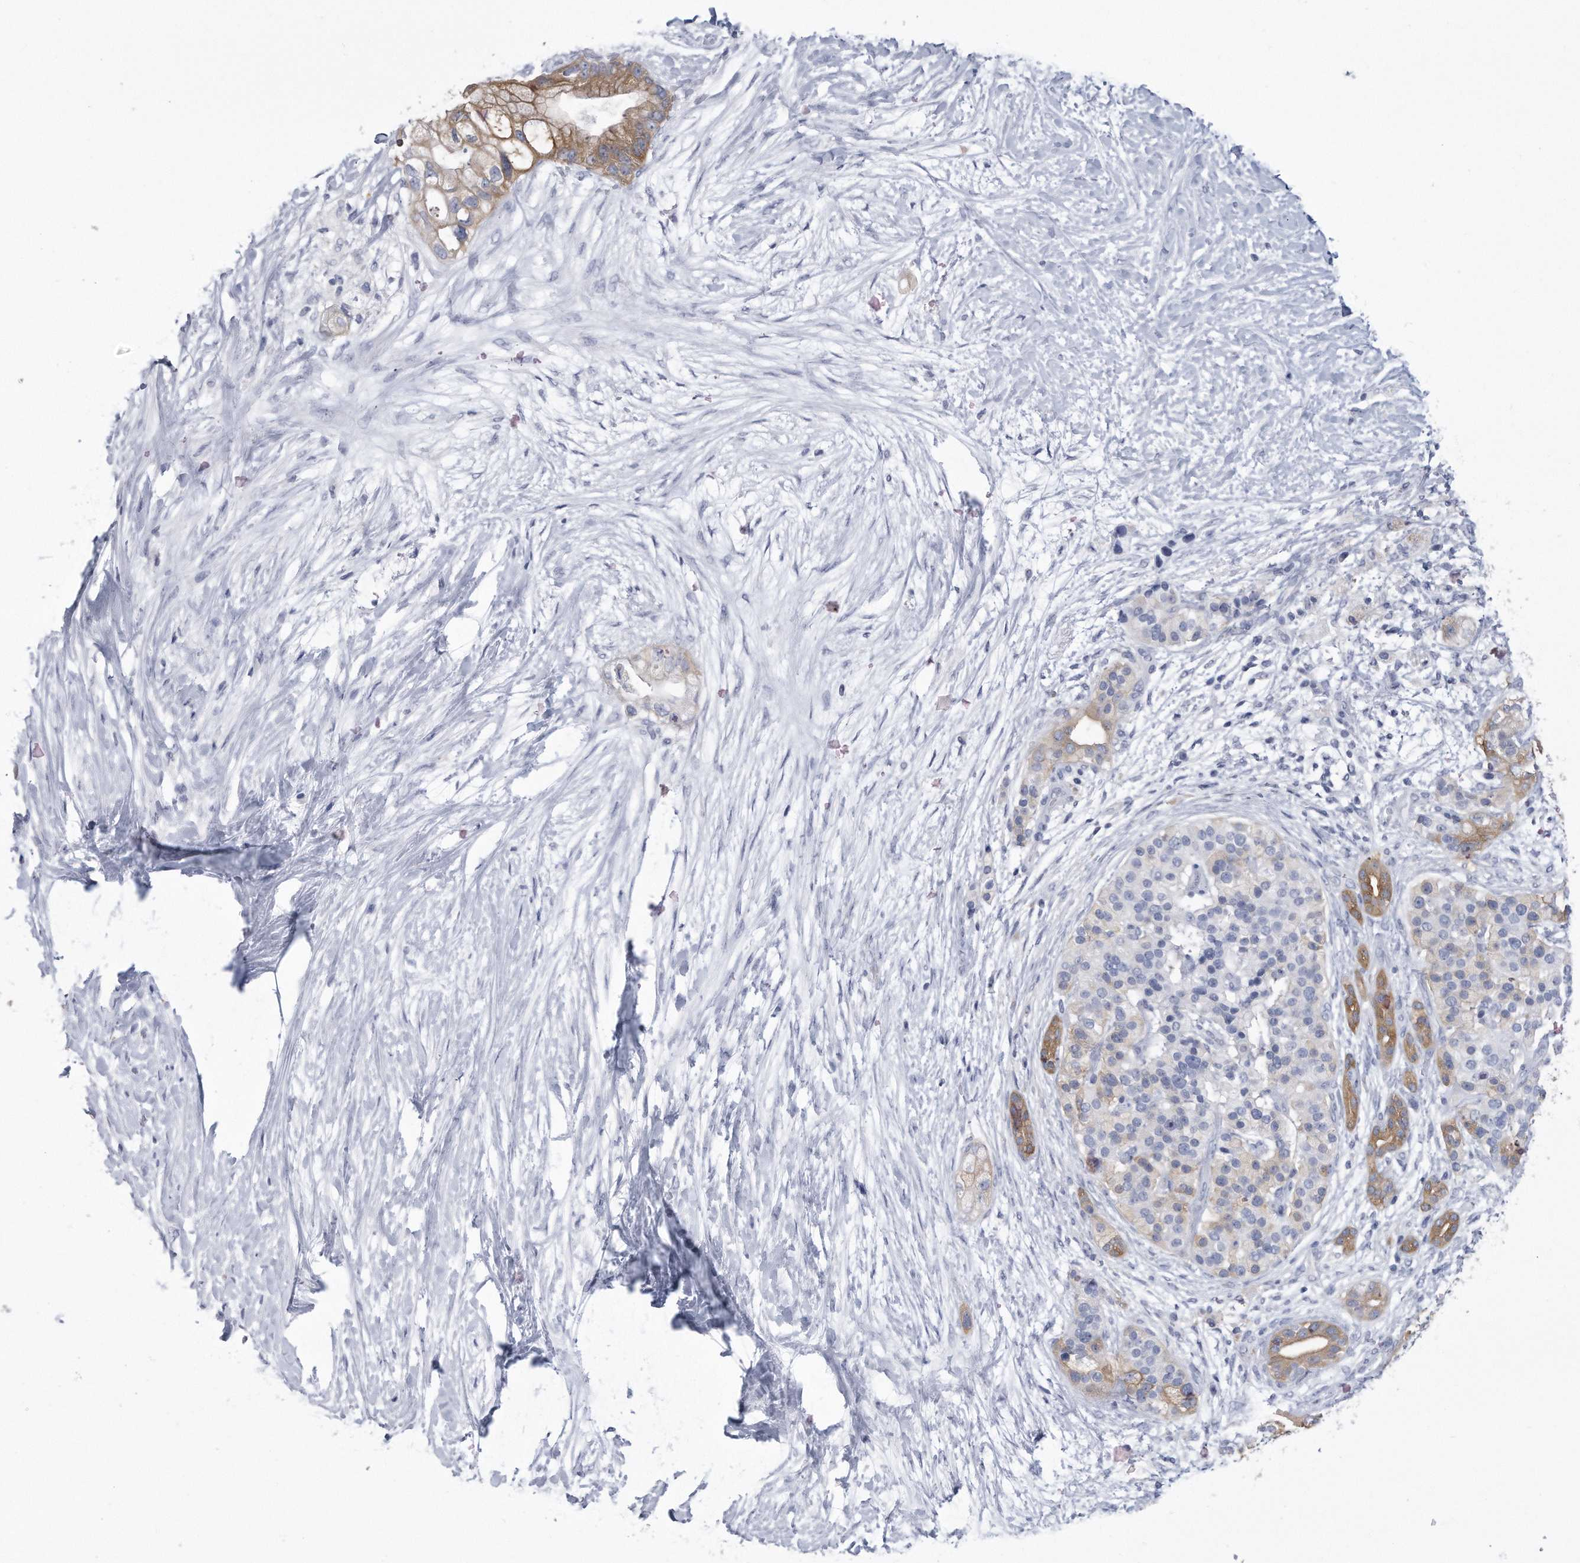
{"staining": {"intensity": "moderate", "quantity": ">75%", "location": "cytoplasmic/membranous"}, "tissue": "pancreatic cancer", "cell_type": "Tumor cells", "image_type": "cancer", "snomed": [{"axis": "morphology", "description": "Adenocarcinoma, NOS"}, {"axis": "topography", "description": "Pancreas"}], "caption": "Protein analysis of pancreatic adenocarcinoma tissue shows moderate cytoplasmic/membranous staining in approximately >75% of tumor cells.", "gene": "PYGB", "patient": {"sex": "male", "age": 53}}